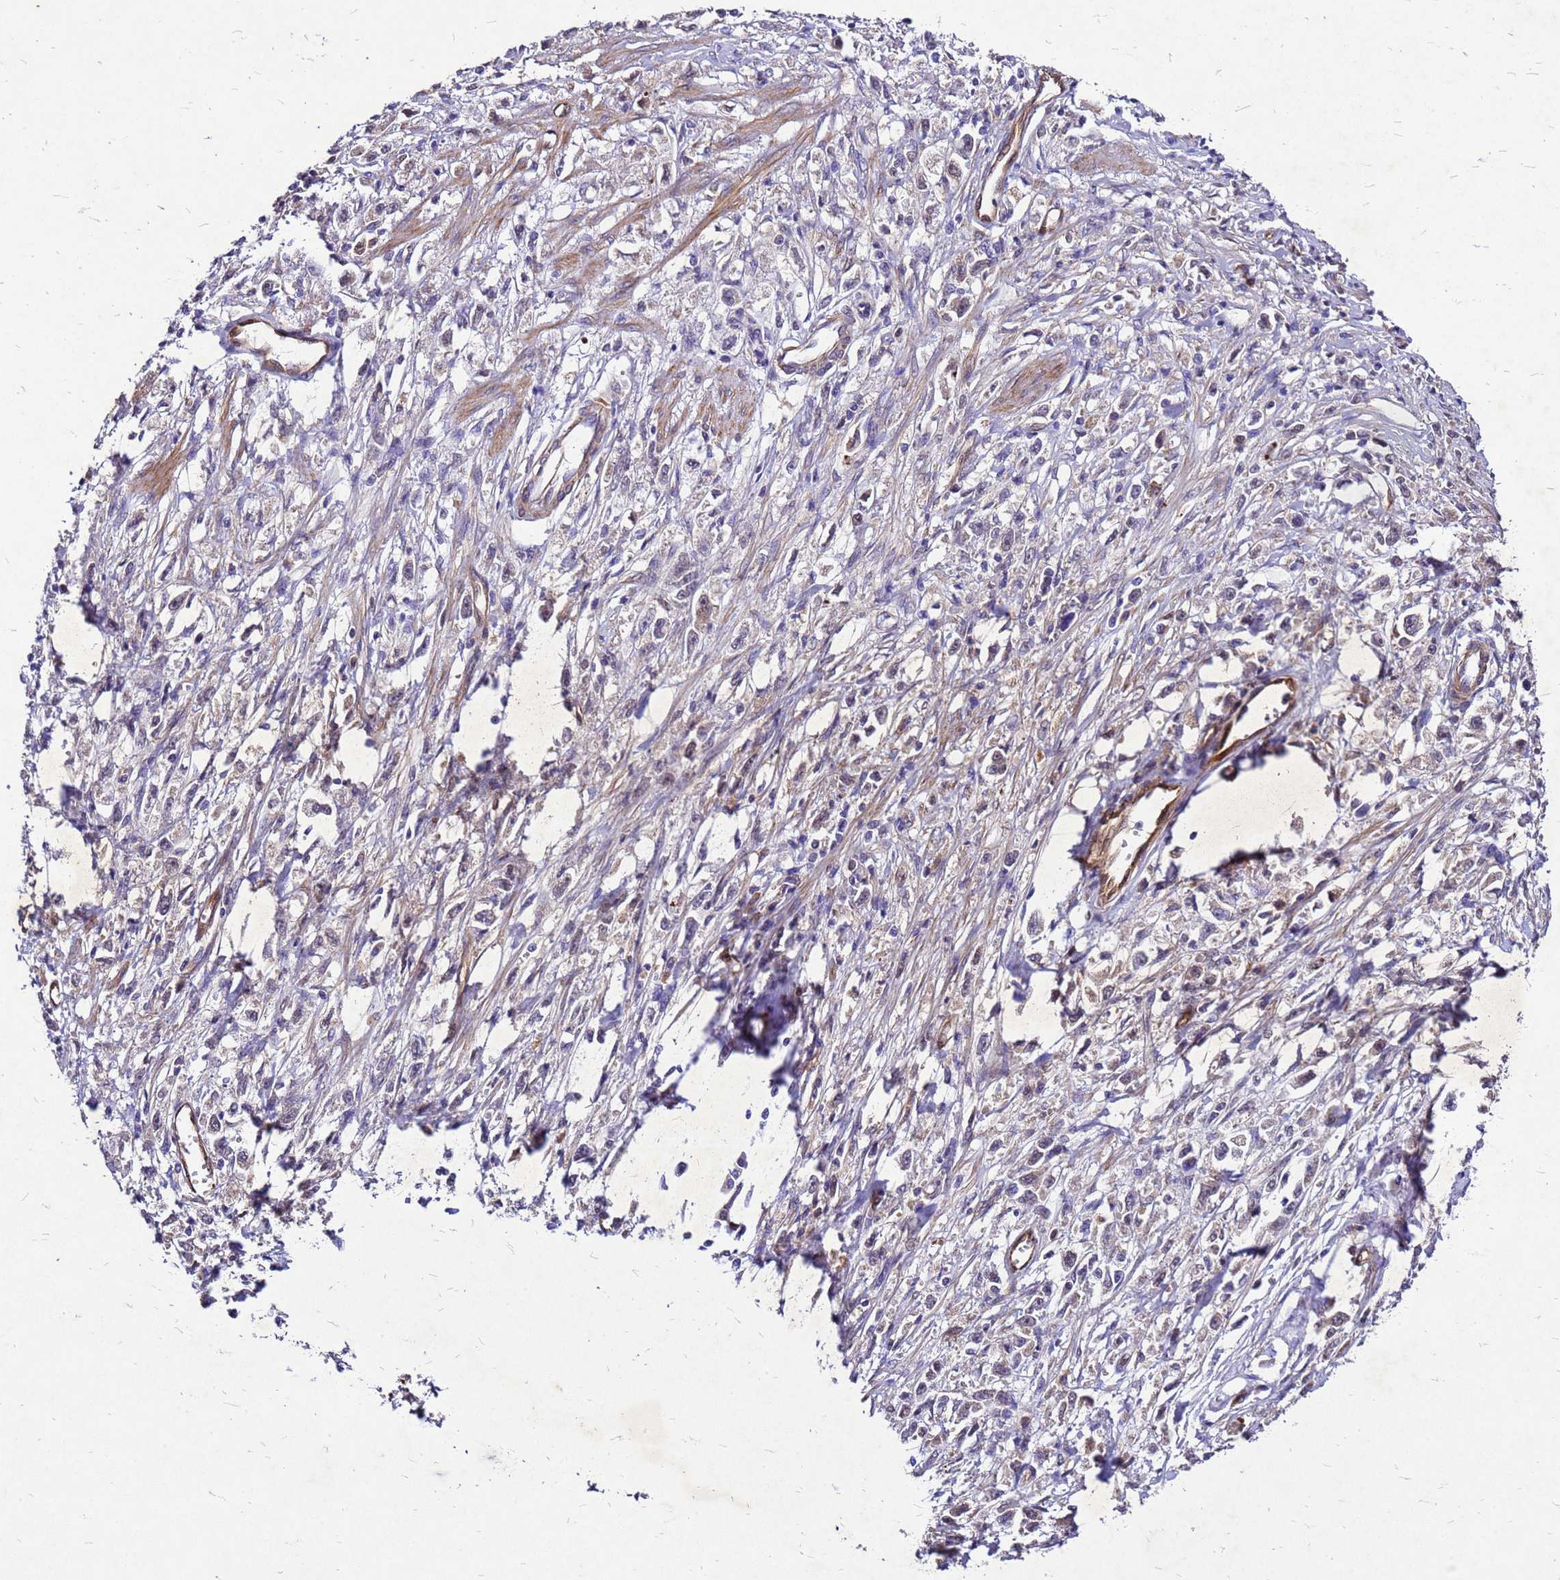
{"staining": {"intensity": "weak", "quantity": "<25%", "location": "cytoplasmic/membranous"}, "tissue": "stomach cancer", "cell_type": "Tumor cells", "image_type": "cancer", "snomed": [{"axis": "morphology", "description": "Adenocarcinoma, NOS"}, {"axis": "topography", "description": "Stomach"}], "caption": "Tumor cells are negative for brown protein staining in stomach cancer (adenocarcinoma).", "gene": "DUSP23", "patient": {"sex": "female", "age": 59}}